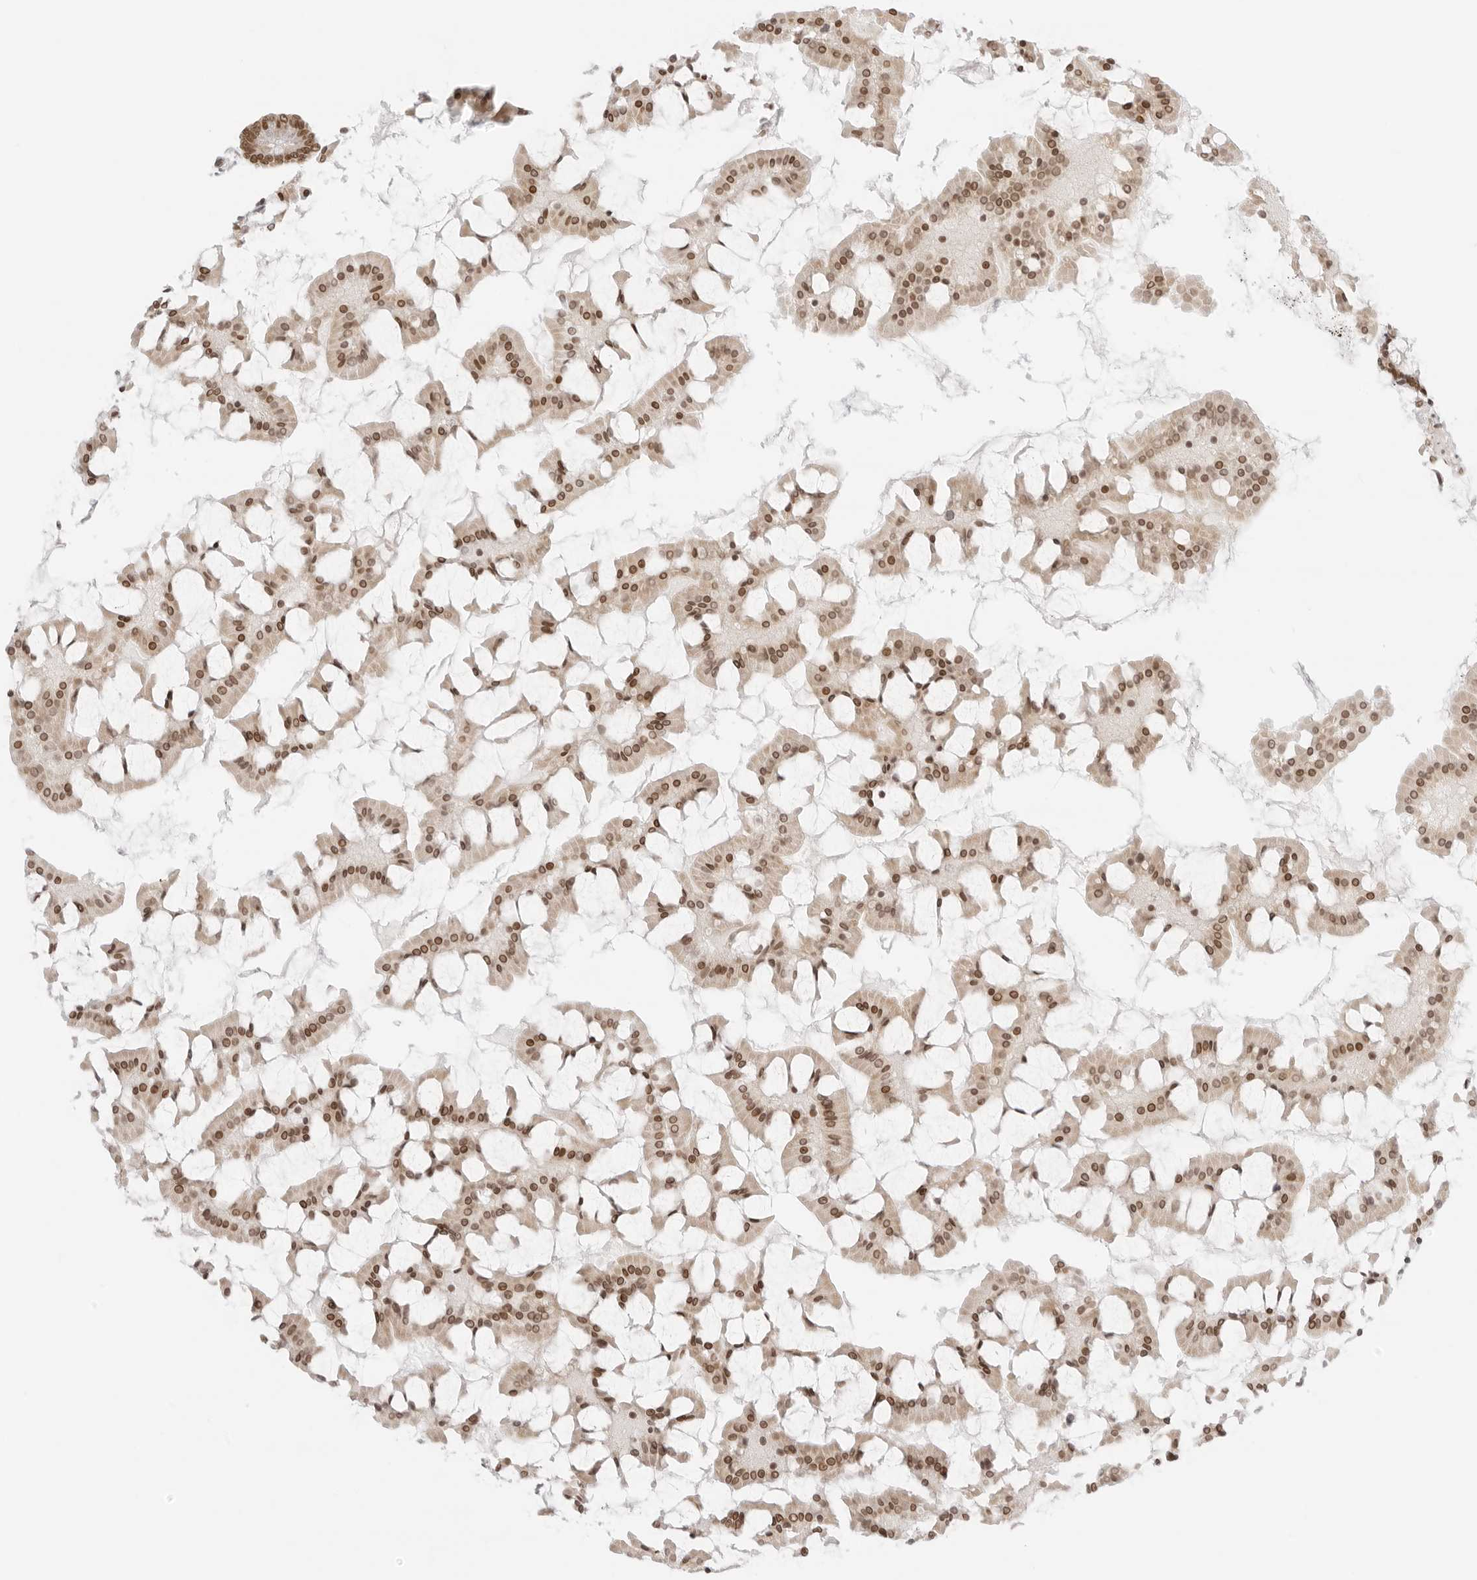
{"staining": {"intensity": "strong", "quantity": ">75%", "location": "nuclear"}, "tissue": "small intestine", "cell_type": "Glandular cells", "image_type": "normal", "snomed": [{"axis": "morphology", "description": "Normal tissue, NOS"}, {"axis": "topography", "description": "Small intestine"}], "caption": "Immunohistochemistry of benign small intestine demonstrates high levels of strong nuclear positivity in about >75% of glandular cells.", "gene": "RCC1", "patient": {"sex": "male", "age": 41}}